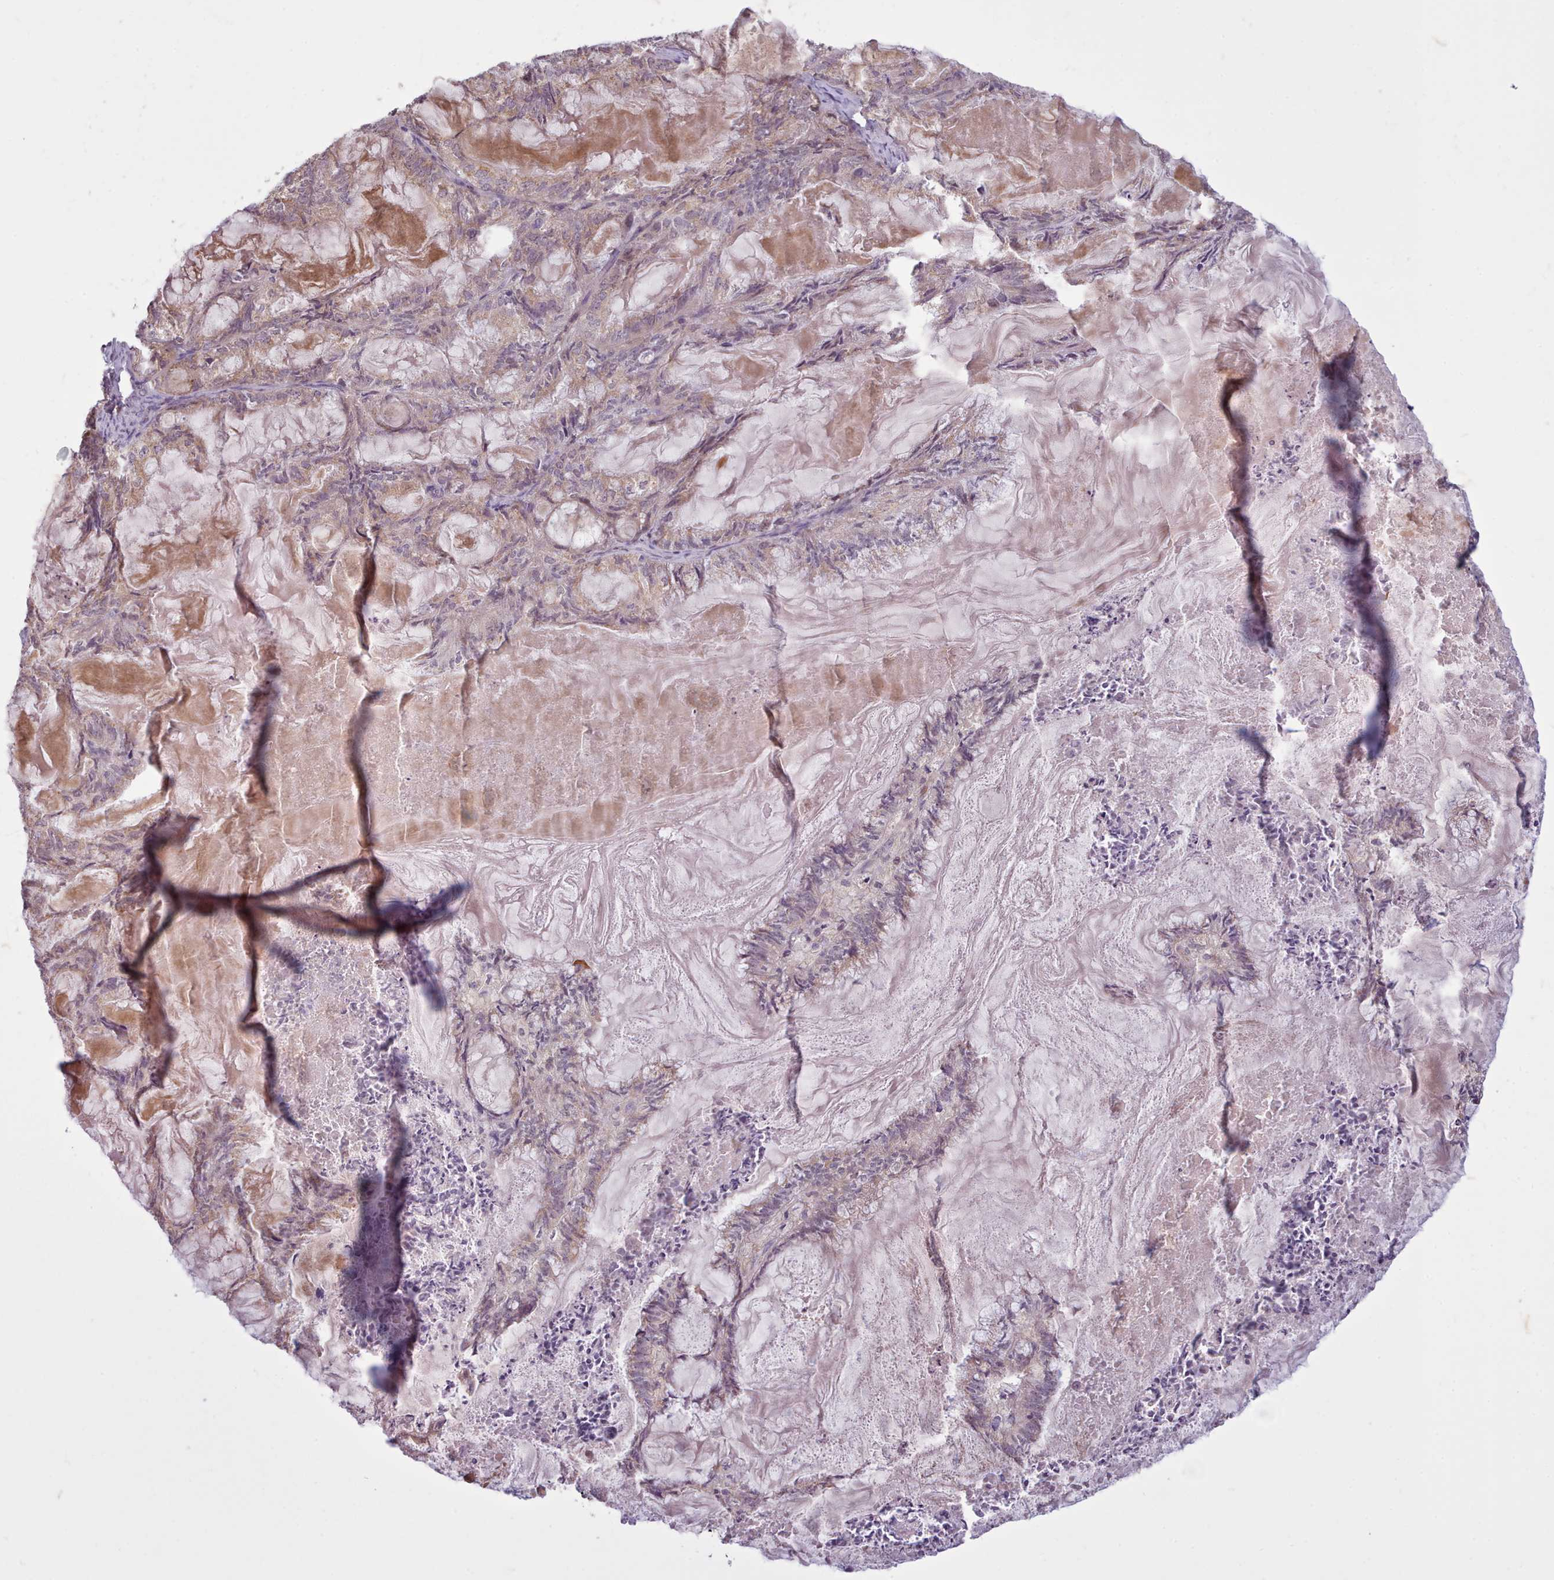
{"staining": {"intensity": "weak", "quantity": "<25%", "location": "cytoplasmic/membranous"}, "tissue": "endometrial cancer", "cell_type": "Tumor cells", "image_type": "cancer", "snomed": [{"axis": "morphology", "description": "Adenocarcinoma, NOS"}, {"axis": "topography", "description": "Endometrium"}], "caption": "The image shows no significant expression in tumor cells of endometrial adenocarcinoma.", "gene": "NMRK1", "patient": {"sex": "female", "age": 86}}